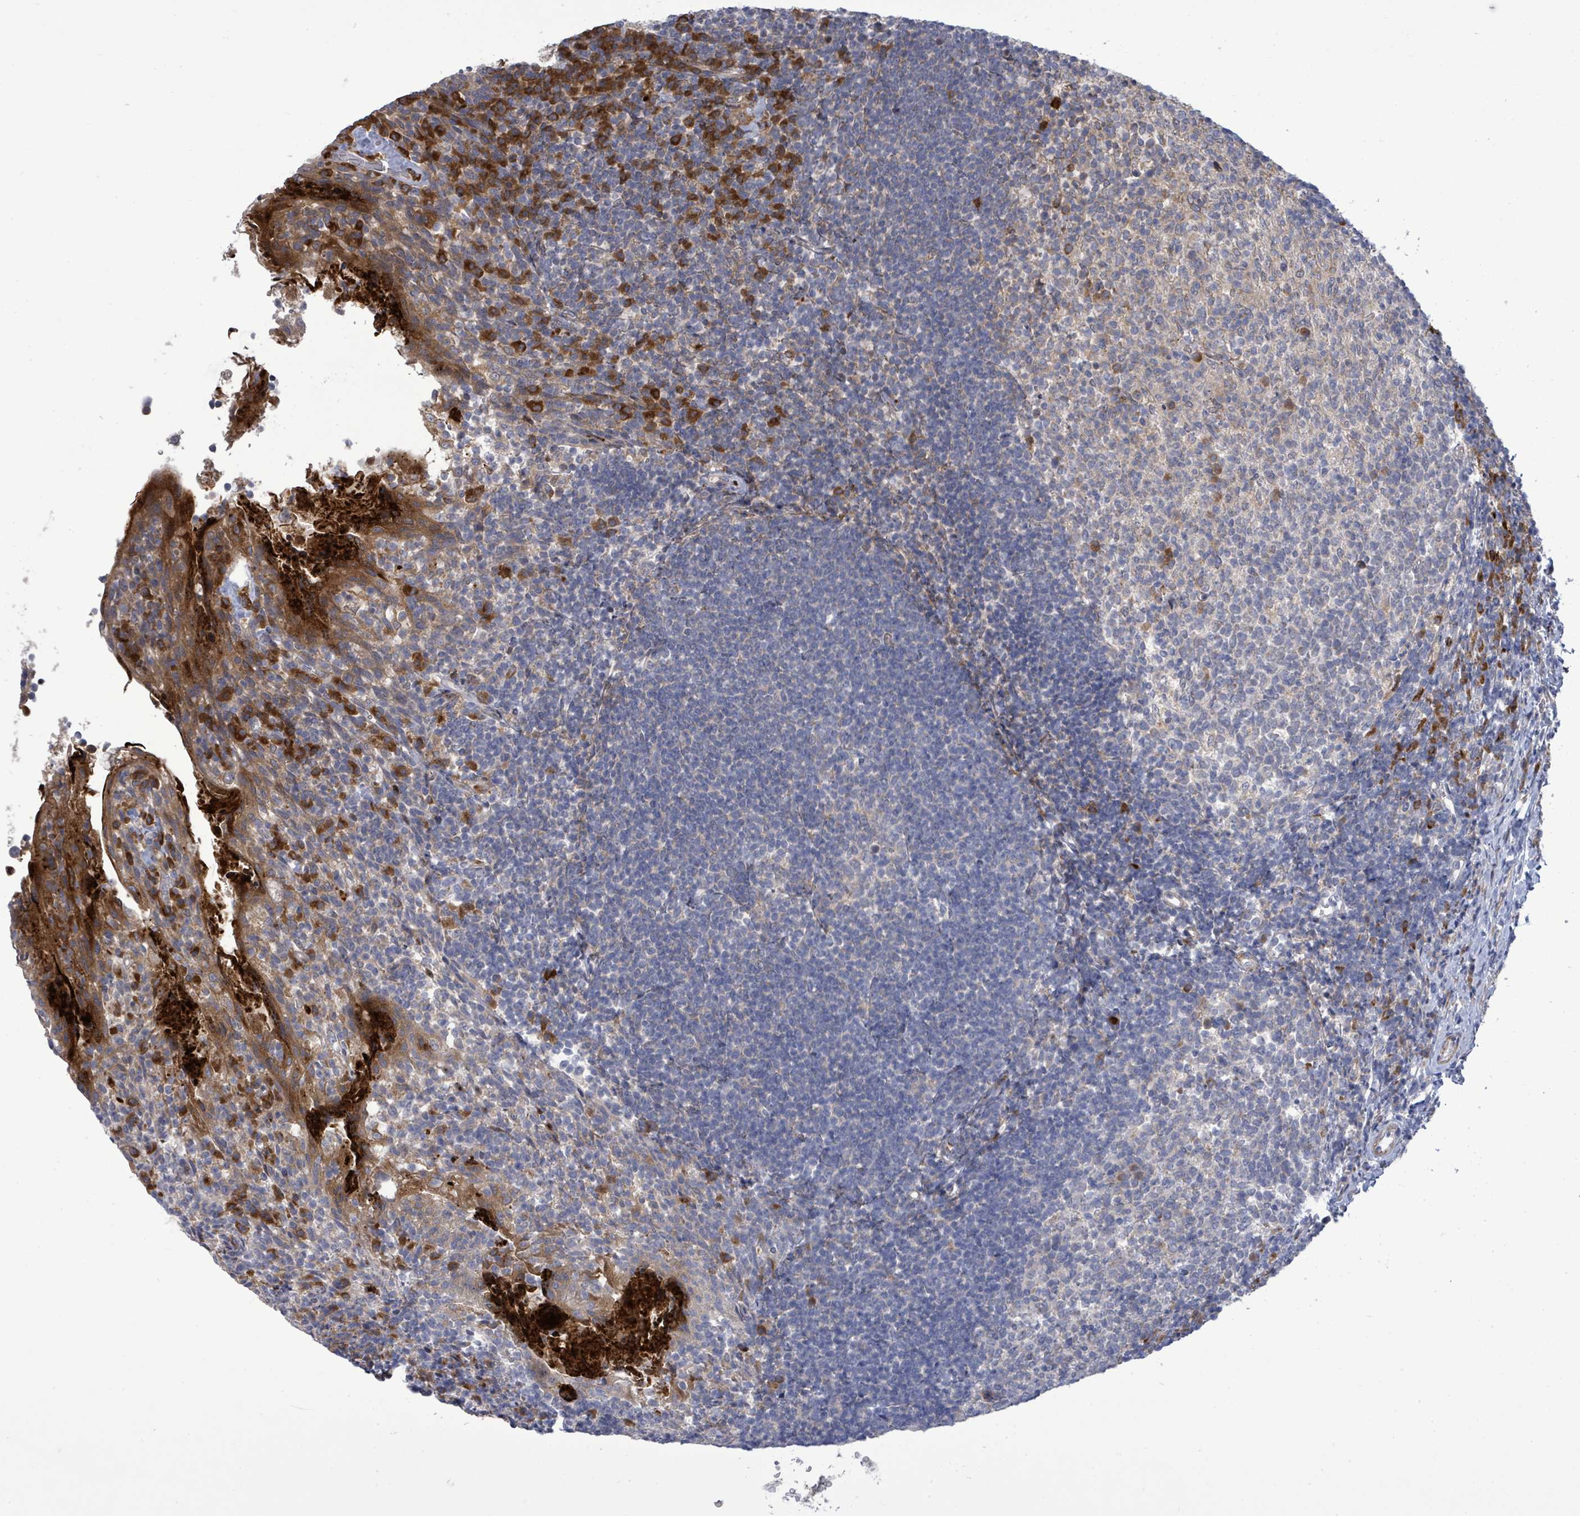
{"staining": {"intensity": "moderate", "quantity": "<25%", "location": "cytoplasmic/membranous"}, "tissue": "tonsil", "cell_type": "Germinal center cells", "image_type": "normal", "snomed": [{"axis": "morphology", "description": "Normal tissue, NOS"}, {"axis": "topography", "description": "Tonsil"}], "caption": "A brown stain highlights moderate cytoplasmic/membranous positivity of a protein in germinal center cells of normal human tonsil. Nuclei are stained in blue.", "gene": "SAR1A", "patient": {"sex": "female", "age": 10}}